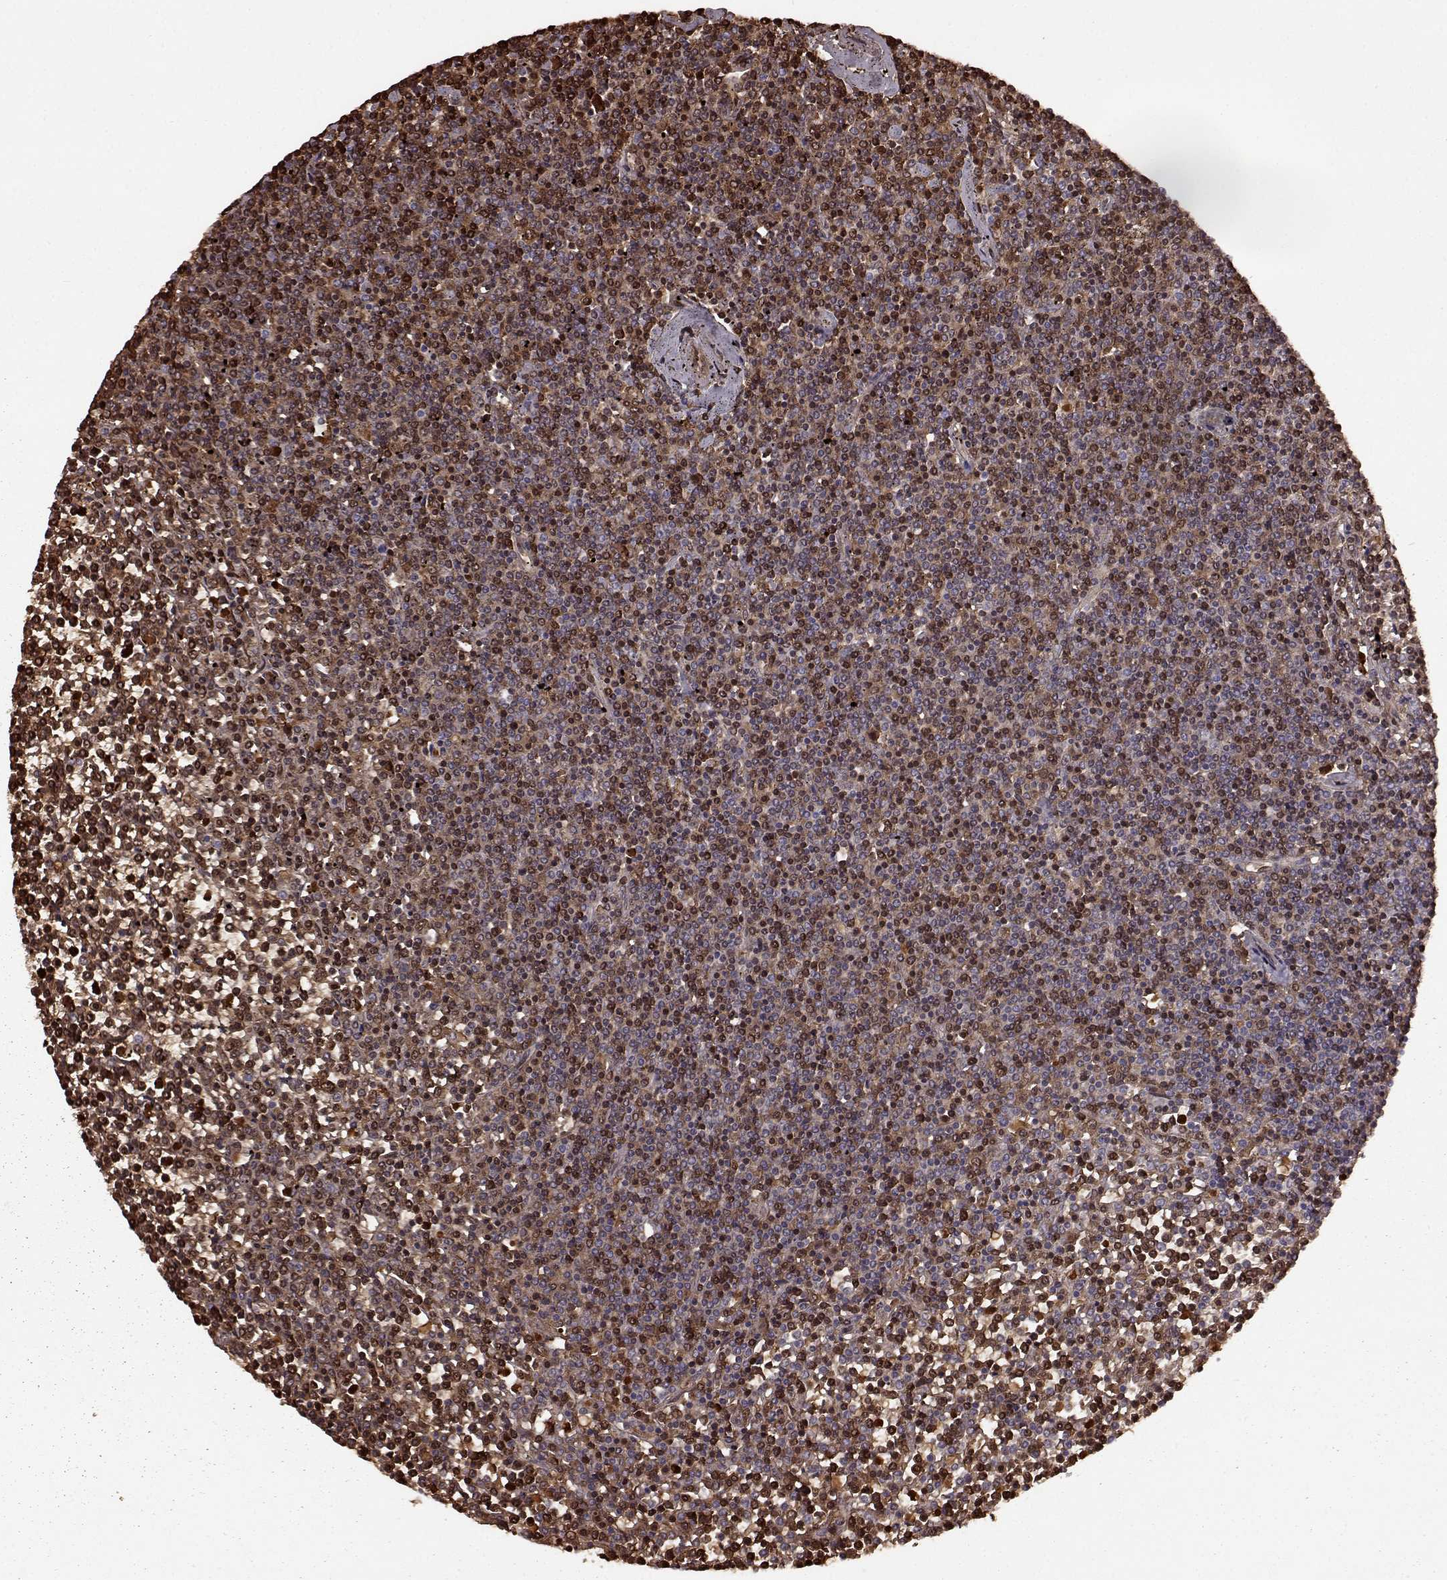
{"staining": {"intensity": "strong", "quantity": ">75%", "location": "cytoplasmic/membranous,nuclear"}, "tissue": "lymphoma", "cell_type": "Tumor cells", "image_type": "cancer", "snomed": [{"axis": "morphology", "description": "Malignant lymphoma, non-Hodgkin's type, Low grade"}, {"axis": "topography", "description": "Spleen"}], "caption": "A histopathology image showing strong cytoplasmic/membranous and nuclear staining in approximately >75% of tumor cells in low-grade malignant lymphoma, non-Hodgkin's type, as visualized by brown immunohistochemical staining.", "gene": "PROP1", "patient": {"sex": "female", "age": 19}}